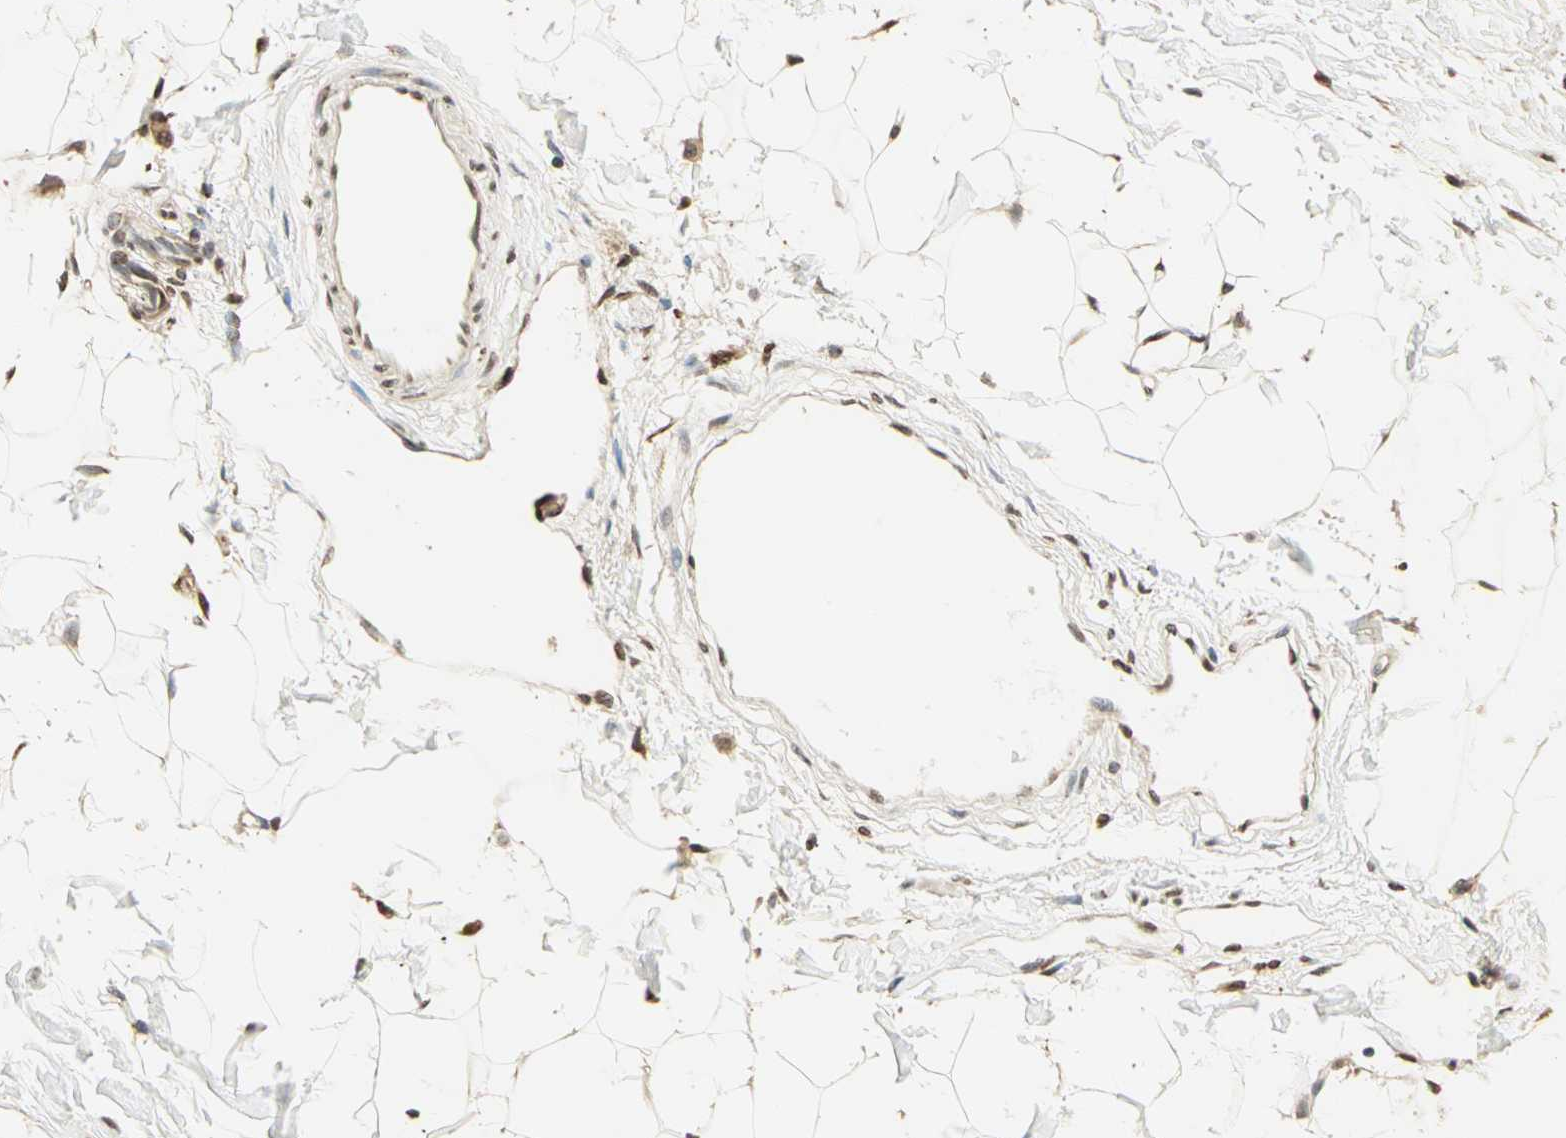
{"staining": {"intensity": "strong", "quantity": ">75%", "location": "cytoplasmic/membranous,nuclear"}, "tissue": "breast cancer", "cell_type": "Tumor cells", "image_type": "cancer", "snomed": [{"axis": "morphology", "description": "Lobular carcinoma, in situ"}, {"axis": "morphology", "description": "Lobular carcinoma"}, {"axis": "topography", "description": "Breast"}], "caption": "The image demonstrates a brown stain indicating the presence of a protein in the cytoplasmic/membranous and nuclear of tumor cells in lobular carcinoma (breast).", "gene": "LGALS3", "patient": {"sex": "female", "age": 41}}